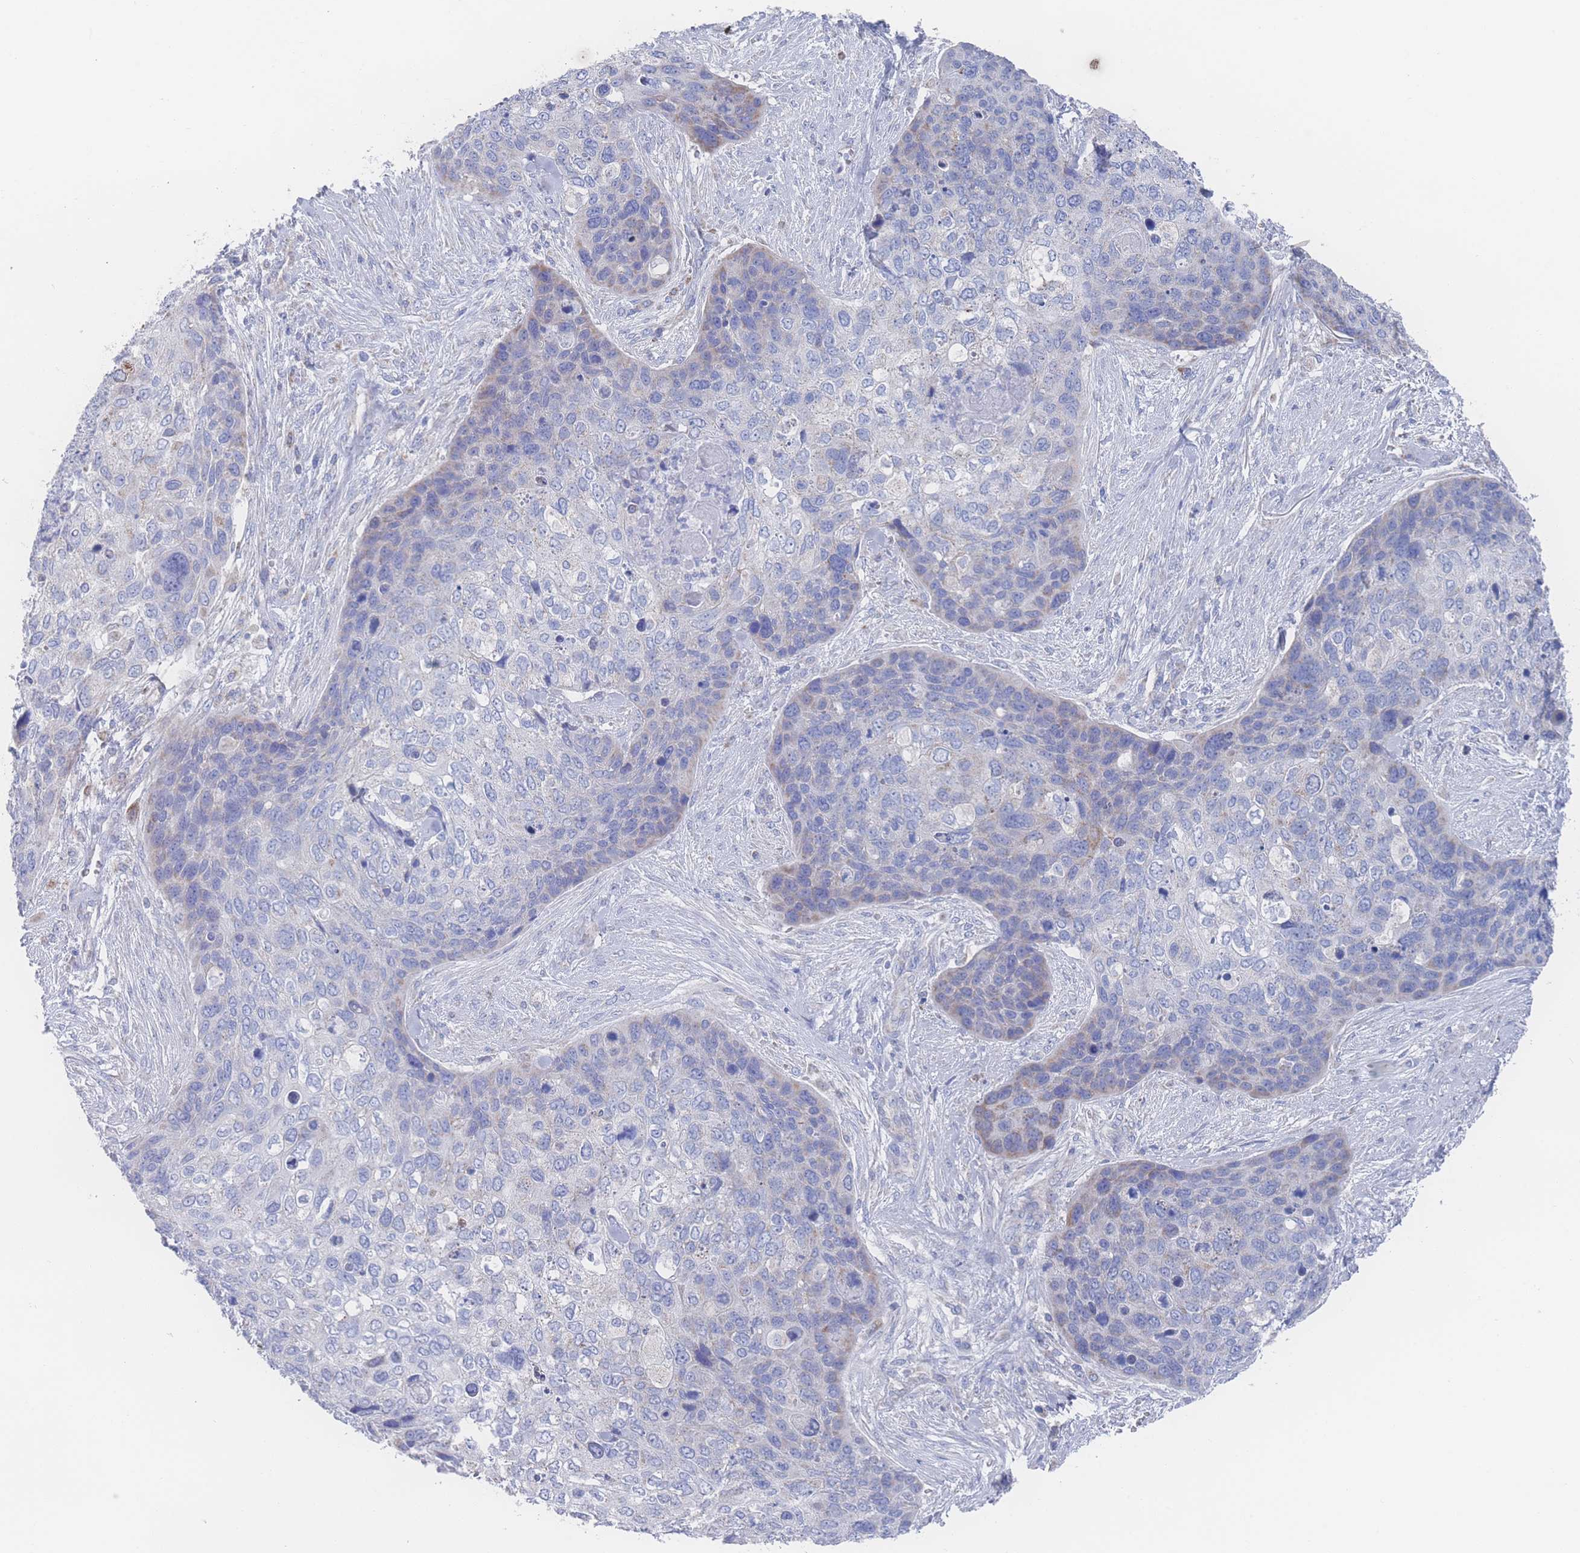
{"staining": {"intensity": "weak", "quantity": "<25%", "location": "cytoplasmic/membranous"}, "tissue": "skin cancer", "cell_type": "Tumor cells", "image_type": "cancer", "snomed": [{"axis": "morphology", "description": "Basal cell carcinoma"}, {"axis": "topography", "description": "Skin"}], "caption": "Immunohistochemistry image of neoplastic tissue: skin cancer stained with DAB (3,3'-diaminobenzidine) demonstrates no significant protein expression in tumor cells.", "gene": "SNPH", "patient": {"sex": "female", "age": 74}}